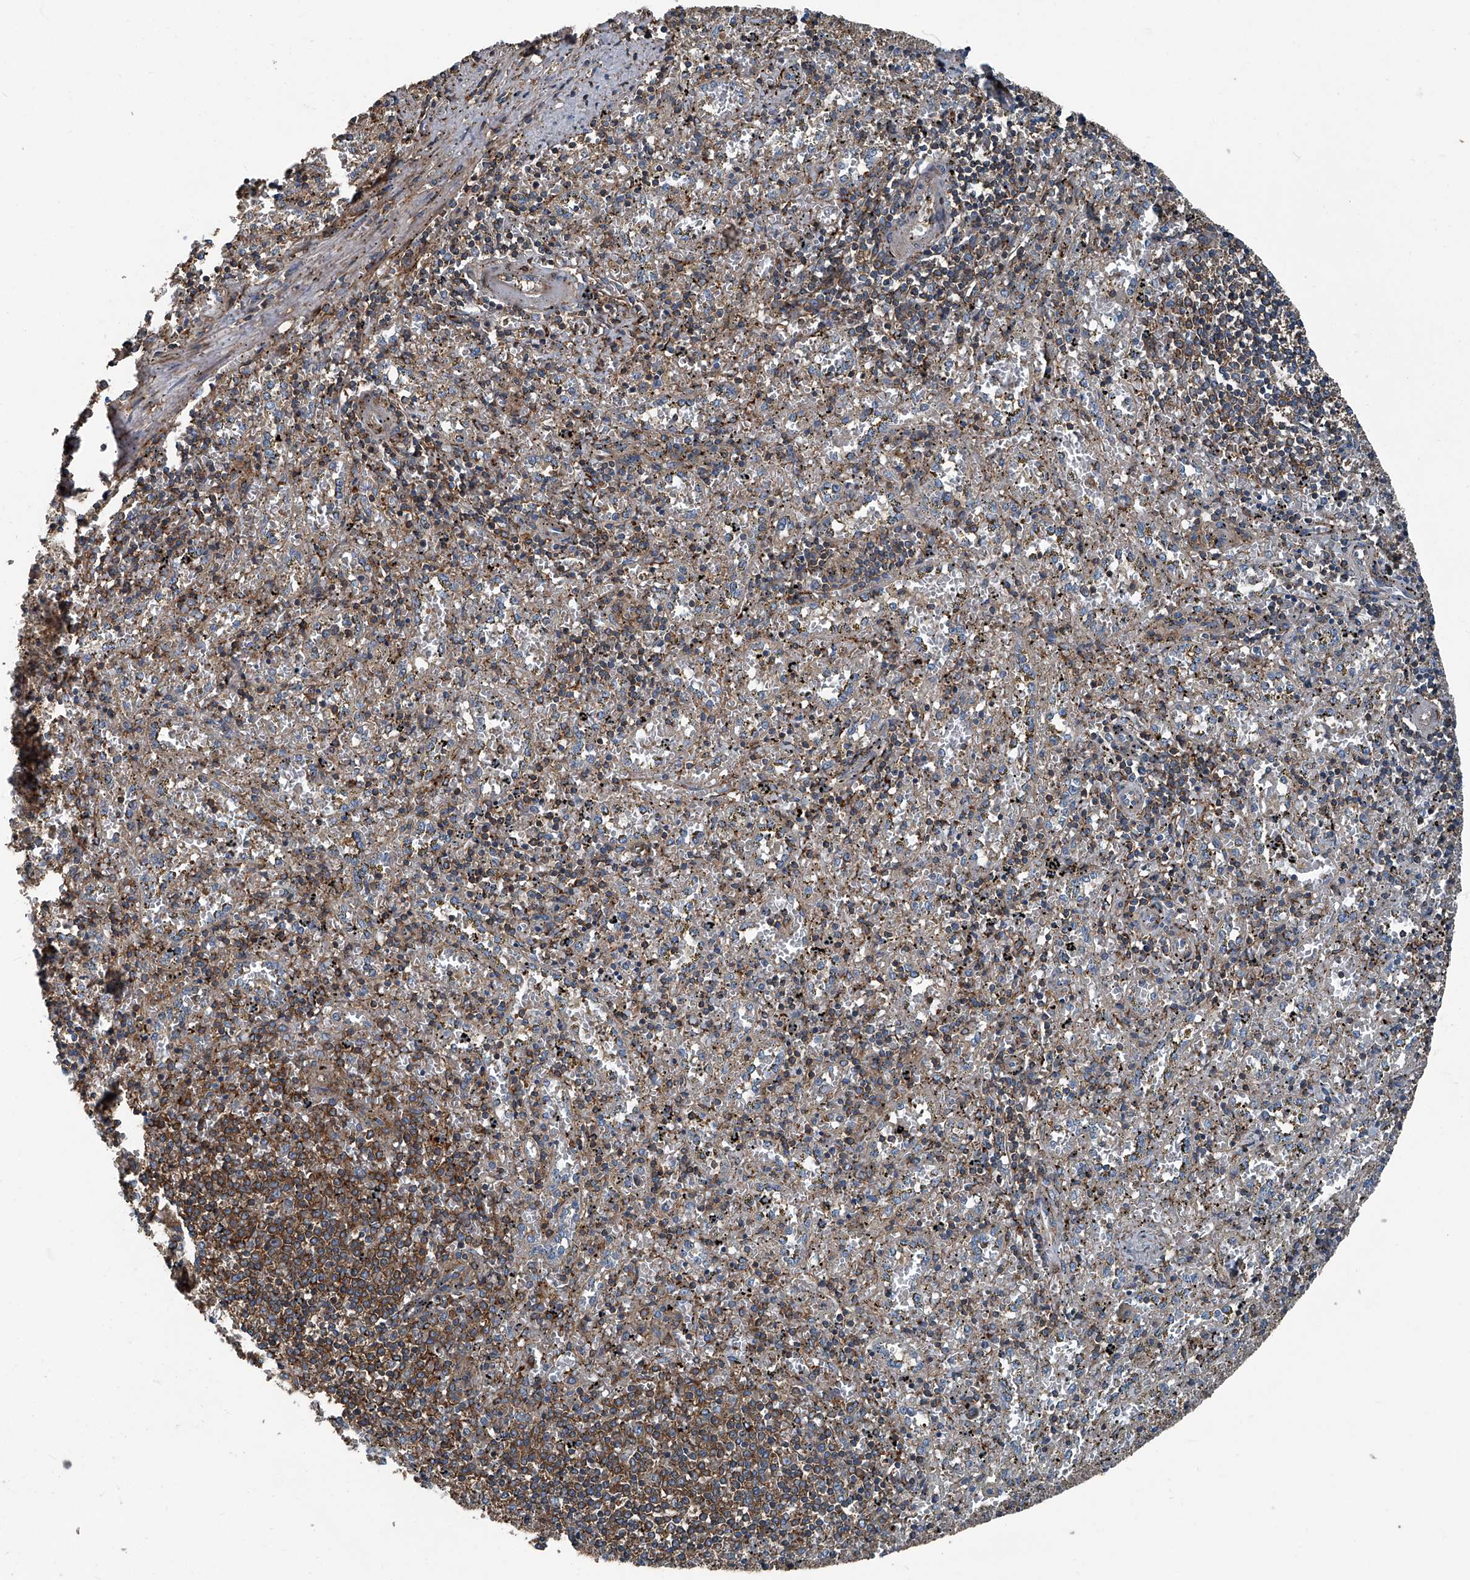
{"staining": {"intensity": "moderate", "quantity": "<25%", "location": "cytoplasmic/membranous"}, "tissue": "spleen", "cell_type": "Cells in red pulp", "image_type": "normal", "snomed": [{"axis": "morphology", "description": "Normal tissue, NOS"}, {"axis": "topography", "description": "Spleen"}], "caption": "High-power microscopy captured an immunohistochemistry micrograph of normal spleen, revealing moderate cytoplasmic/membranous positivity in approximately <25% of cells in red pulp. Using DAB (3,3'-diaminobenzidine) (brown) and hematoxylin (blue) stains, captured at high magnification using brightfield microscopy.", "gene": "SEPTIN7", "patient": {"sex": "male", "age": 11}}